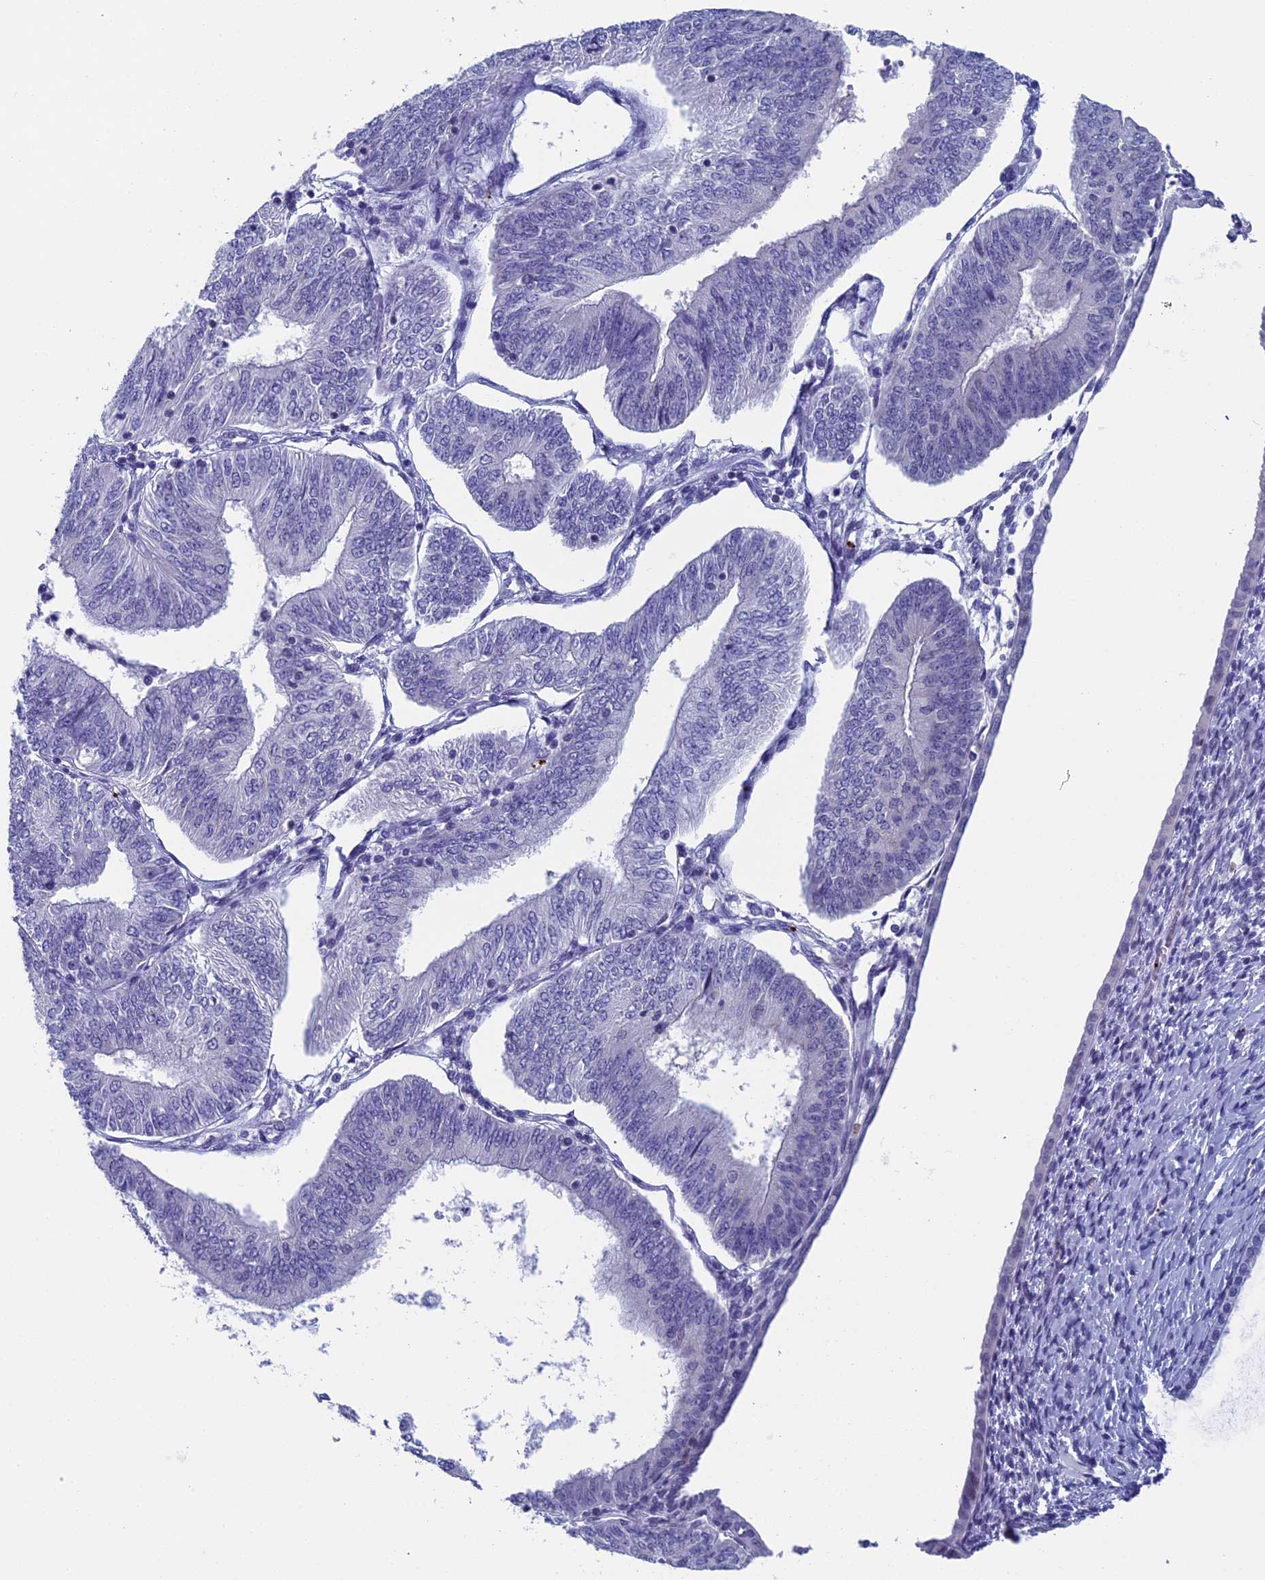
{"staining": {"intensity": "negative", "quantity": "none", "location": "none"}, "tissue": "endometrial cancer", "cell_type": "Tumor cells", "image_type": "cancer", "snomed": [{"axis": "morphology", "description": "Adenocarcinoma, NOS"}, {"axis": "topography", "description": "Endometrium"}], "caption": "Immunohistochemistry (IHC) of human endometrial cancer (adenocarcinoma) shows no expression in tumor cells. The staining is performed using DAB (3,3'-diaminobenzidine) brown chromogen with nuclei counter-stained in using hematoxylin.", "gene": "AIFM2", "patient": {"sex": "female", "age": 58}}